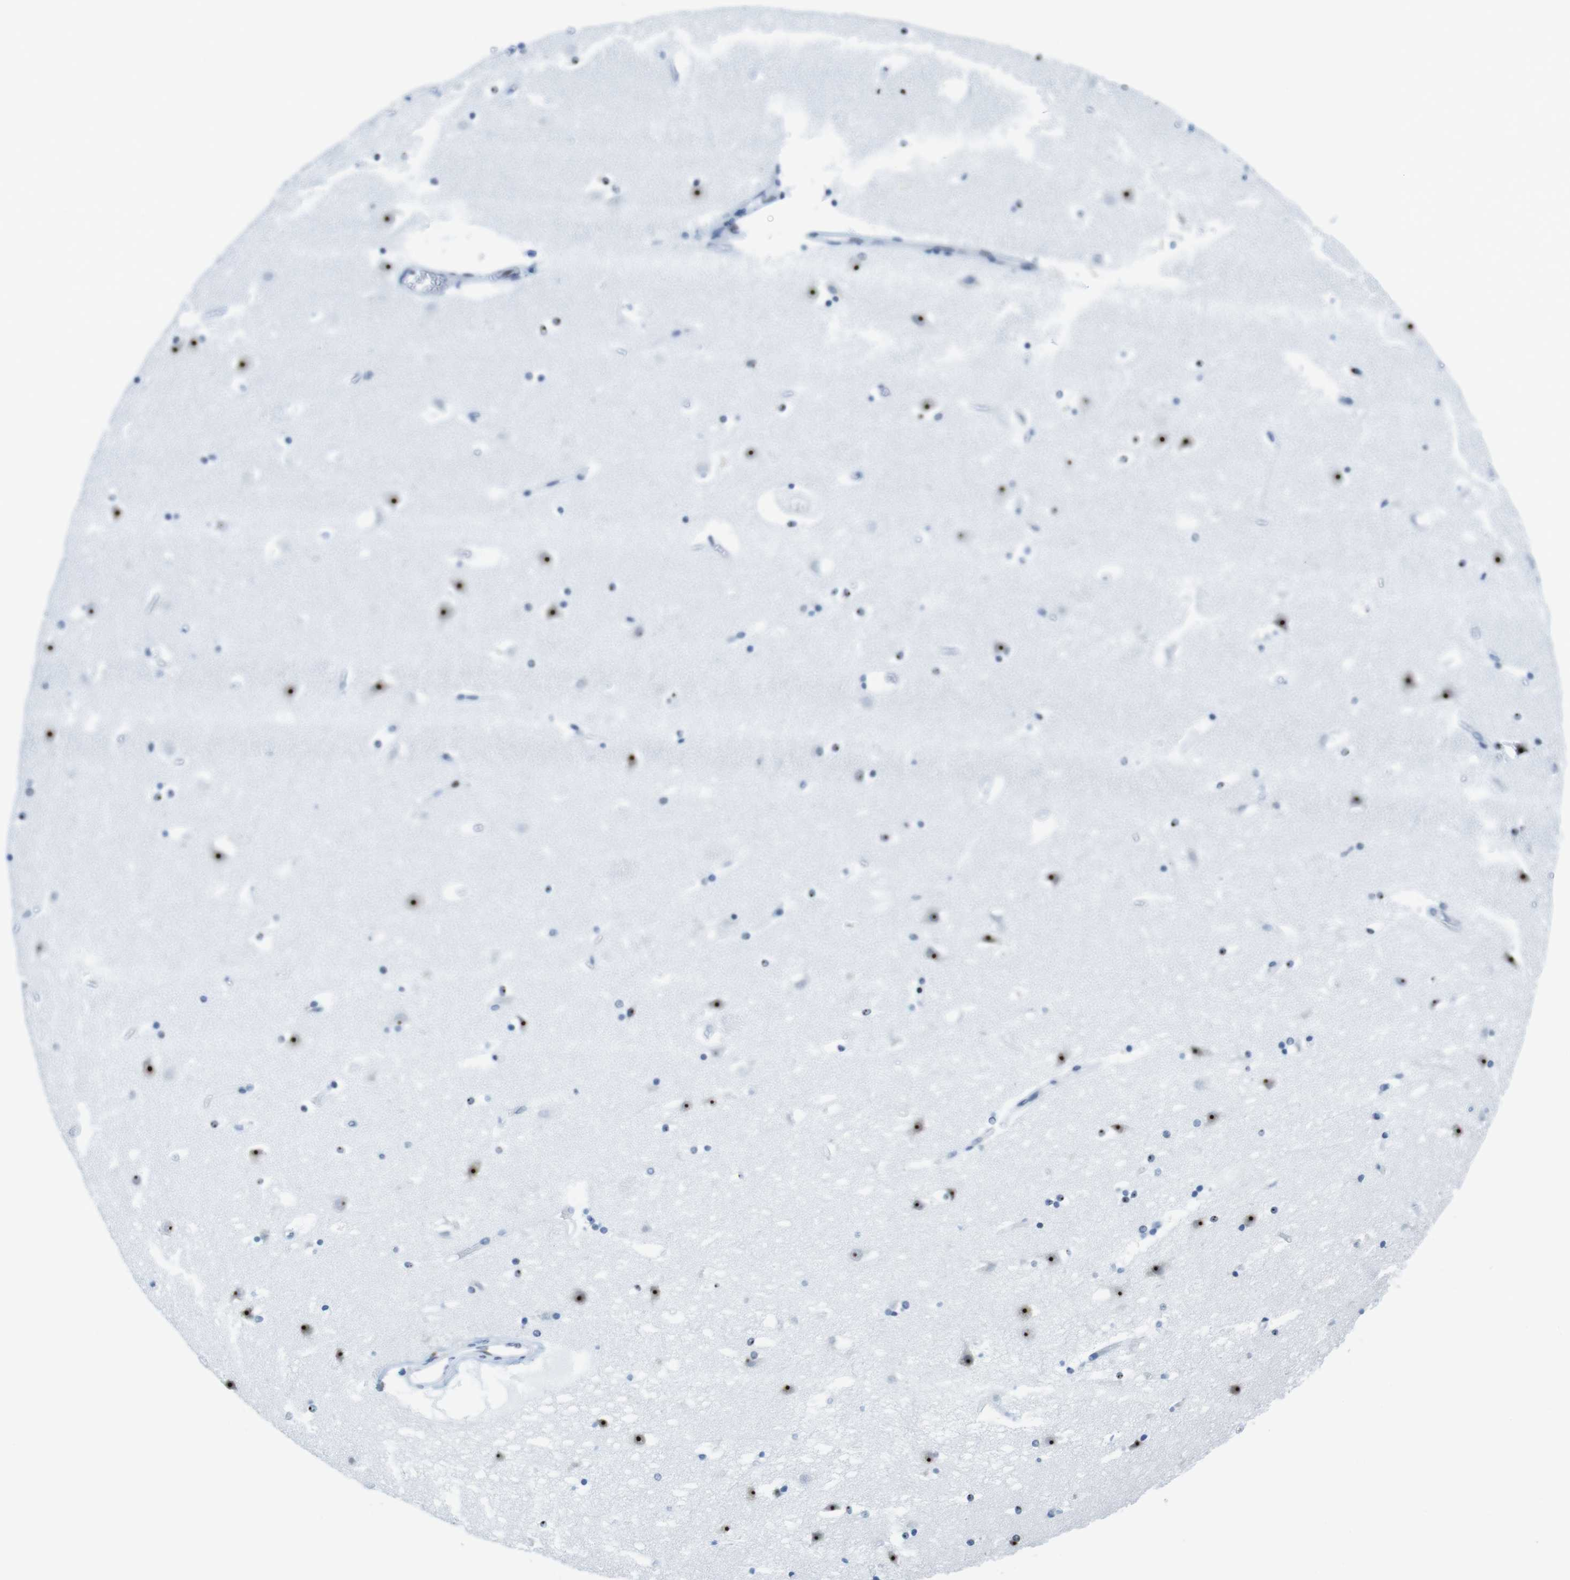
{"staining": {"intensity": "negative", "quantity": "none", "location": "none"}, "tissue": "caudate", "cell_type": "Glial cells", "image_type": "normal", "snomed": [{"axis": "morphology", "description": "Normal tissue, NOS"}, {"axis": "topography", "description": "Lateral ventricle wall"}], "caption": "High power microscopy micrograph of an immunohistochemistry micrograph of normal caudate, revealing no significant expression in glial cells.", "gene": "NIFK", "patient": {"sex": "male", "age": 45}}